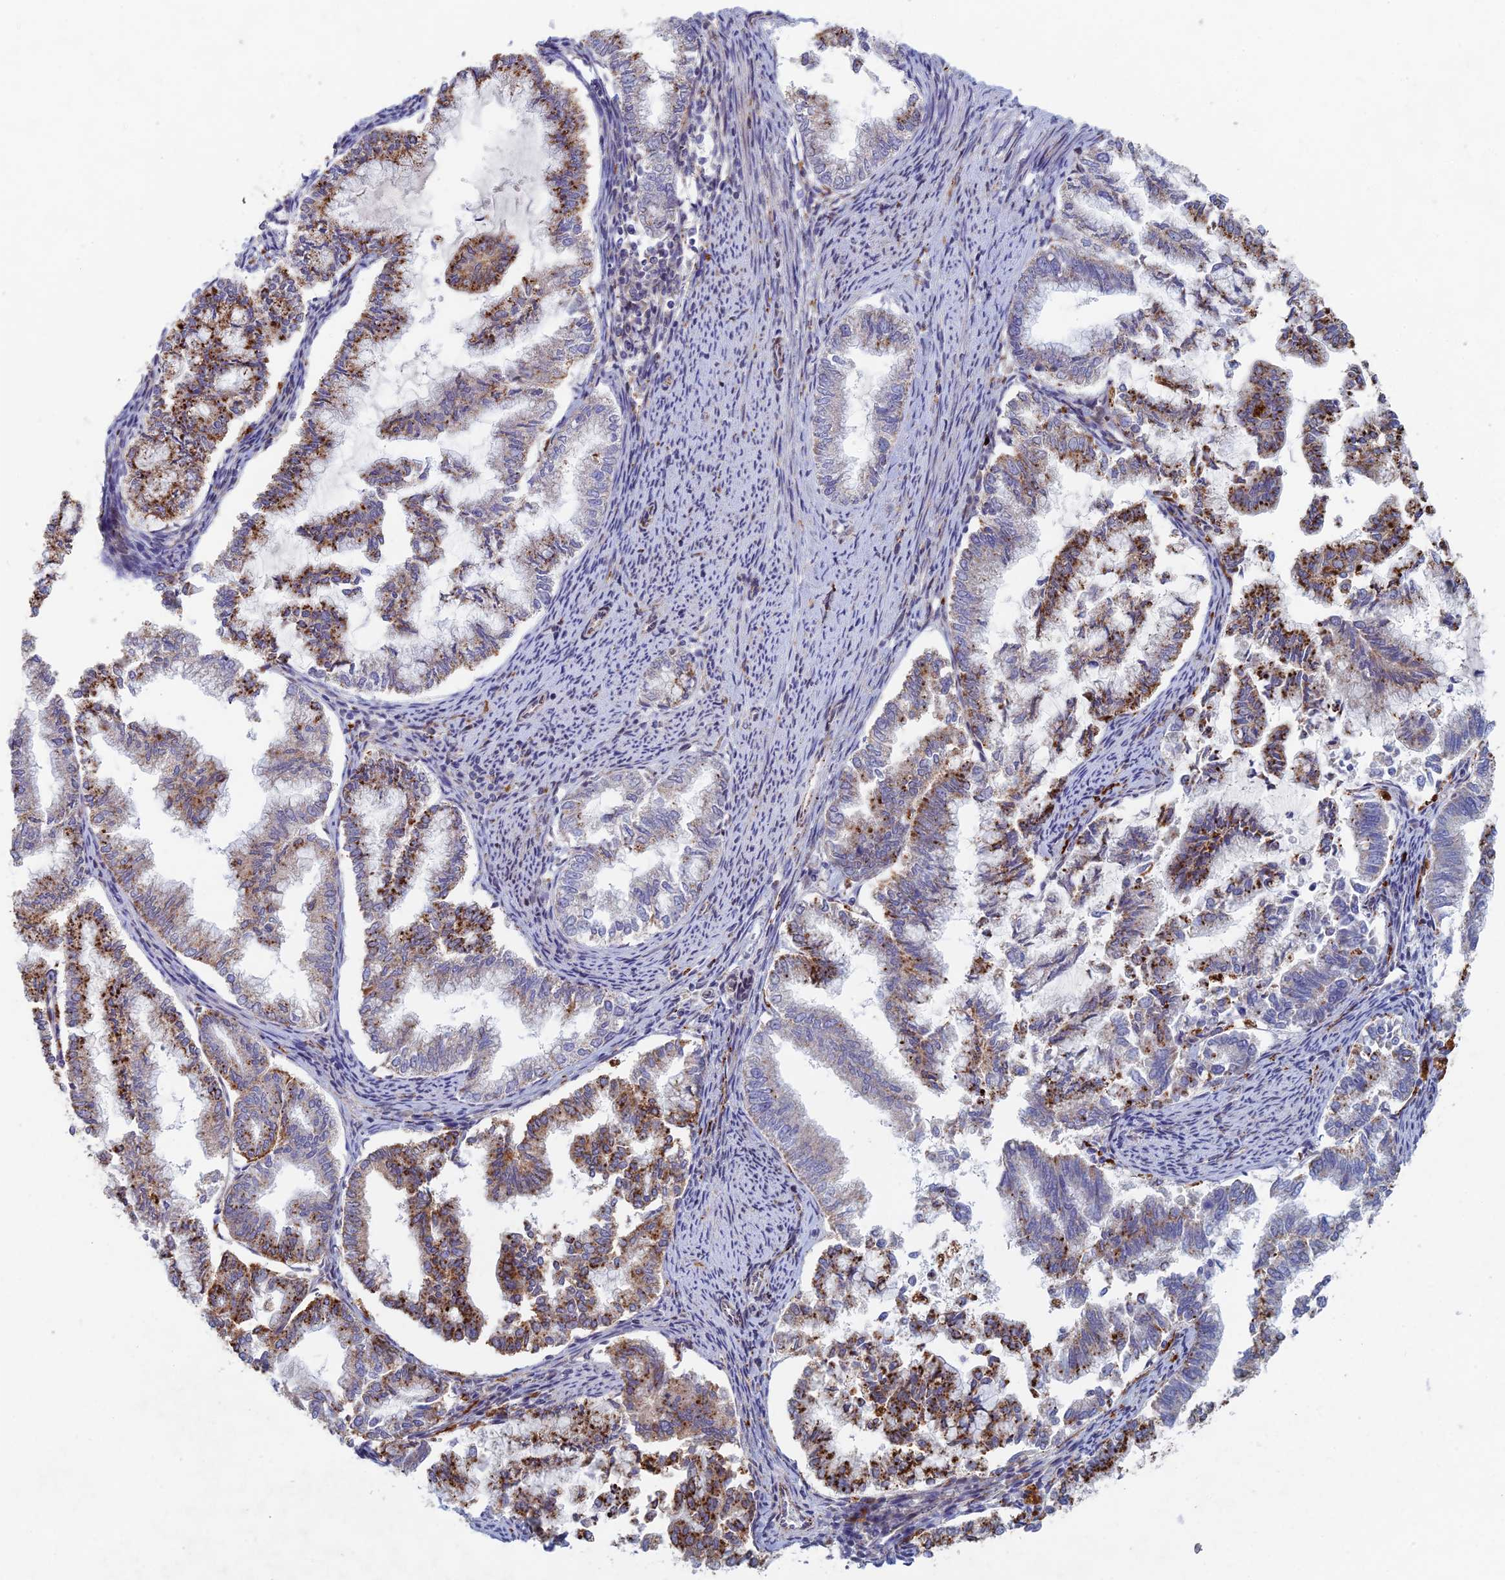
{"staining": {"intensity": "strong", "quantity": "25%-75%", "location": "cytoplasmic/membranous"}, "tissue": "endometrial cancer", "cell_type": "Tumor cells", "image_type": "cancer", "snomed": [{"axis": "morphology", "description": "Adenocarcinoma, NOS"}, {"axis": "topography", "description": "Endometrium"}], "caption": "Immunohistochemistry (IHC) (DAB) staining of endometrial cancer (adenocarcinoma) shows strong cytoplasmic/membranous protein staining in about 25%-75% of tumor cells.", "gene": "FOXS1", "patient": {"sex": "female", "age": 79}}